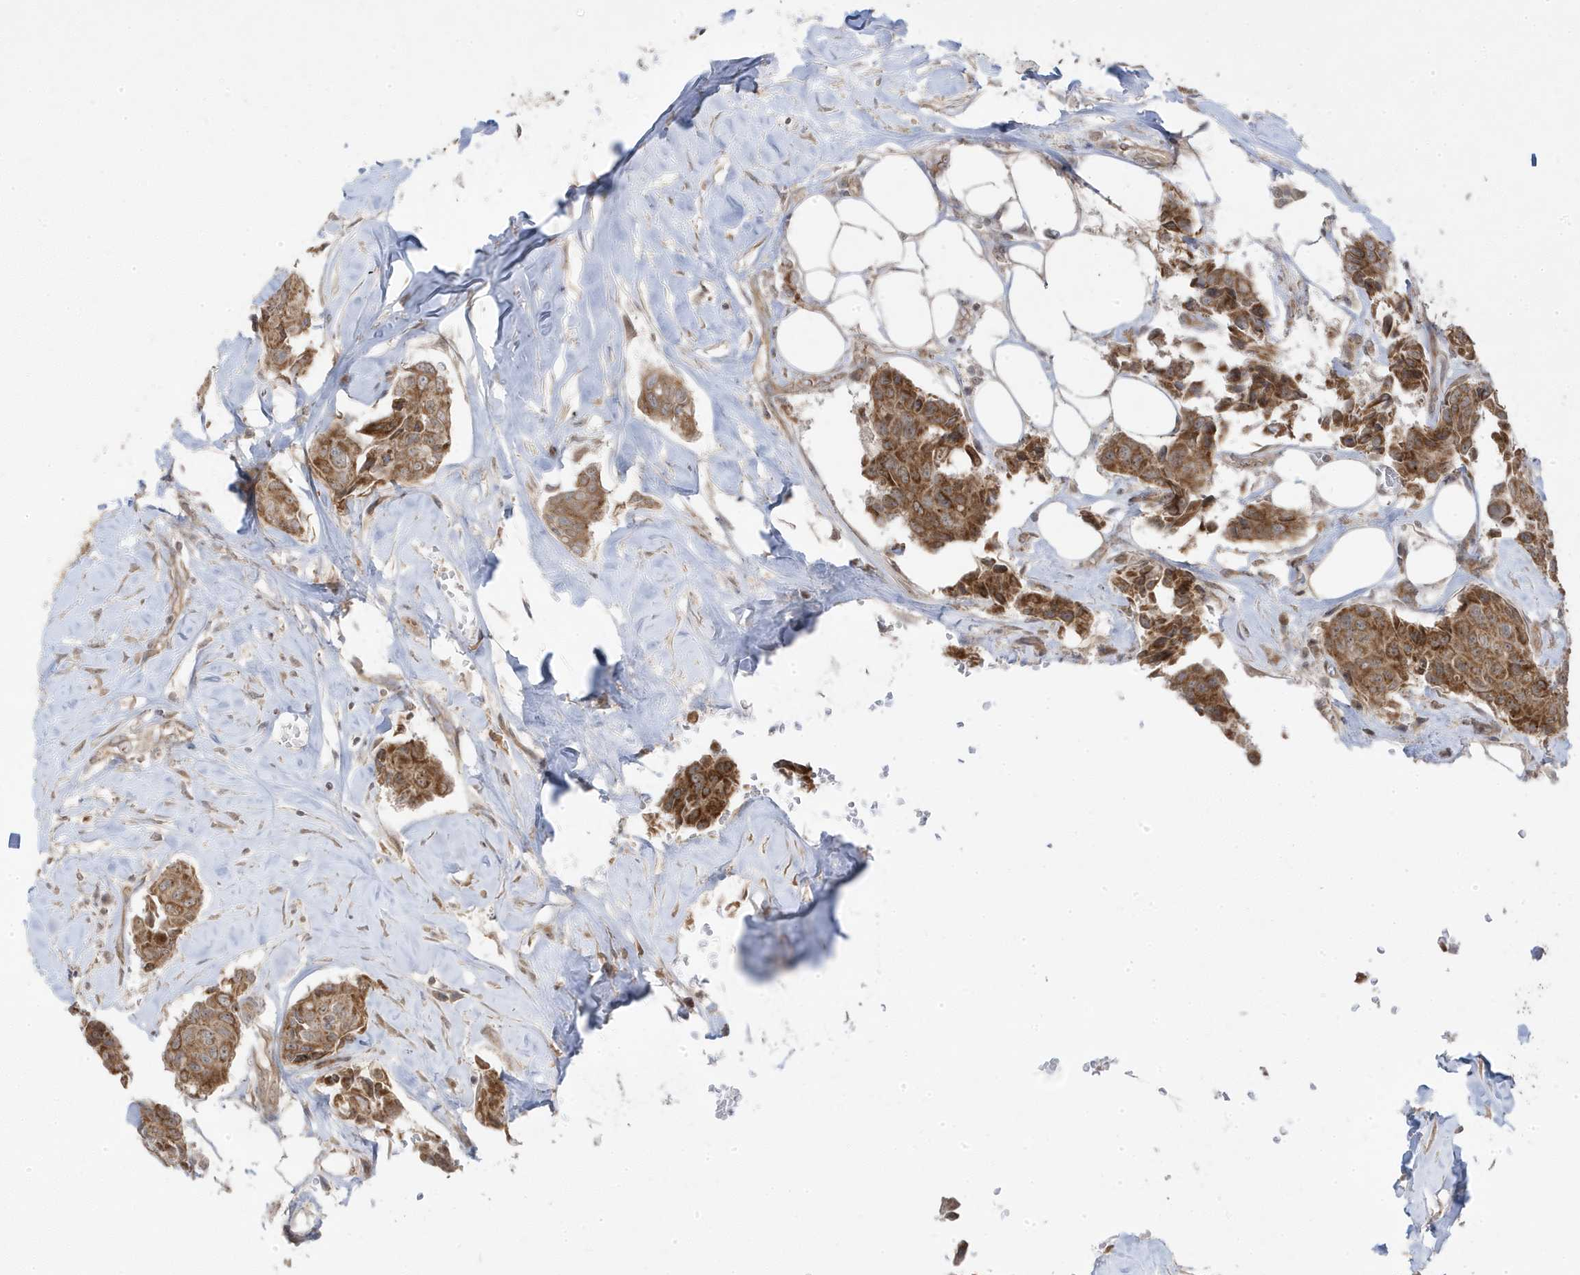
{"staining": {"intensity": "moderate", "quantity": ">75%", "location": "cytoplasmic/membranous"}, "tissue": "breast cancer", "cell_type": "Tumor cells", "image_type": "cancer", "snomed": [{"axis": "morphology", "description": "Duct carcinoma"}, {"axis": "topography", "description": "Breast"}], "caption": "IHC staining of breast cancer (infiltrating ductal carcinoma), which reveals medium levels of moderate cytoplasmic/membranous staining in approximately >75% of tumor cells indicating moderate cytoplasmic/membranous protein expression. The staining was performed using DAB (brown) for protein detection and nuclei were counterstained in hematoxylin (blue).", "gene": "DNAJC12", "patient": {"sex": "female", "age": 80}}